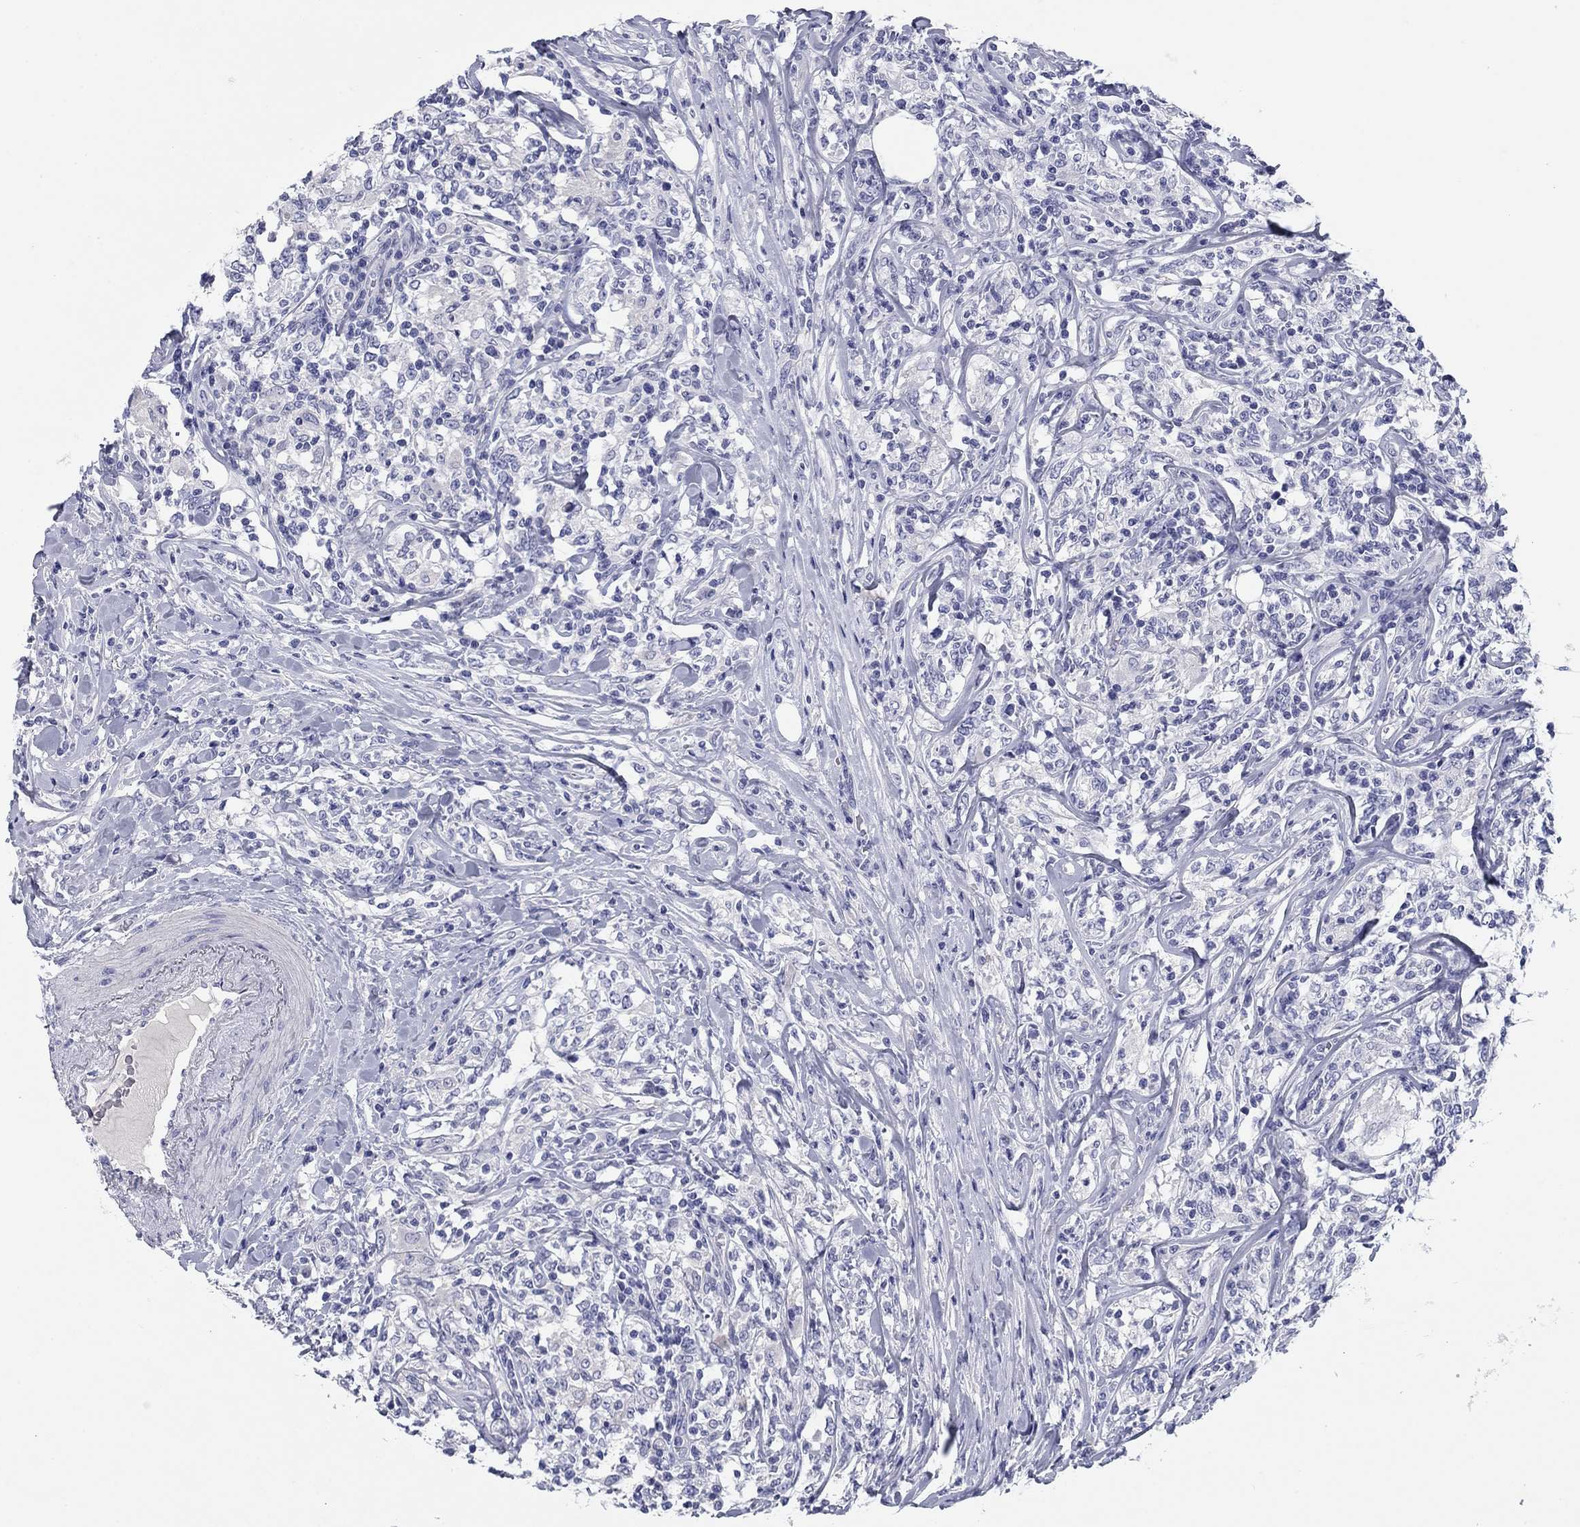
{"staining": {"intensity": "negative", "quantity": "none", "location": "none"}, "tissue": "lymphoma", "cell_type": "Tumor cells", "image_type": "cancer", "snomed": [{"axis": "morphology", "description": "Malignant lymphoma, non-Hodgkin's type, High grade"}, {"axis": "topography", "description": "Lymph node"}], "caption": "This is a histopathology image of IHC staining of malignant lymphoma, non-Hodgkin's type (high-grade), which shows no staining in tumor cells.", "gene": "KCNH1", "patient": {"sex": "female", "age": 84}}